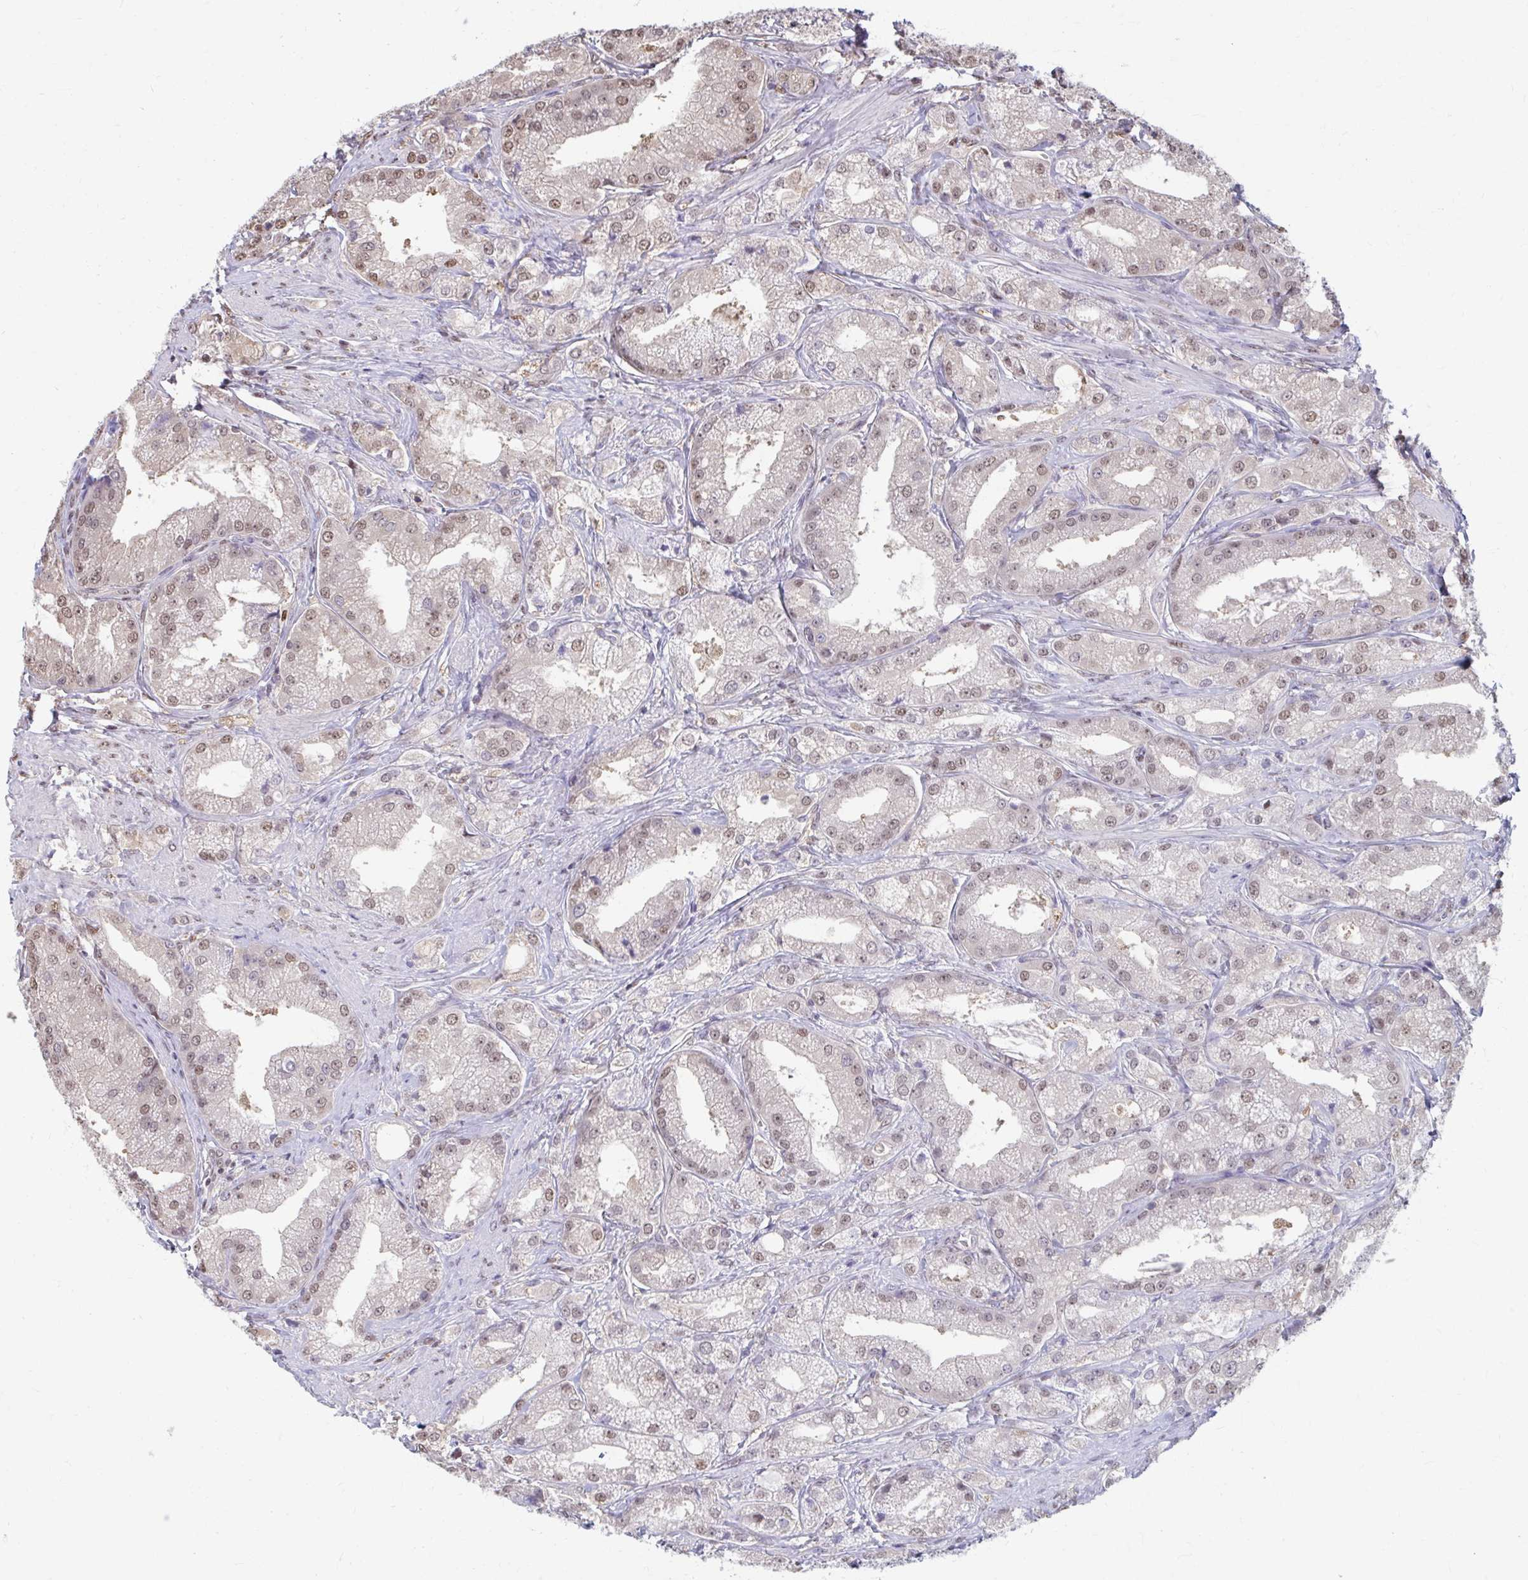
{"staining": {"intensity": "weak", "quantity": "25%-75%", "location": "nuclear"}, "tissue": "prostate cancer", "cell_type": "Tumor cells", "image_type": "cancer", "snomed": [{"axis": "morphology", "description": "Adenocarcinoma, High grade"}, {"axis": "topography", "description": "Prostate"}], "caption": "Prostate cancer (high-grade adenocarcinoma) tissue reveals weak nuclear positivity in approximately 25%-75% of tumor cells (Stains: DAB in brown, nuclei in blue, Microscopy: brightfield microscopy at high magnification).", "gene": "ING4", "patient": {"sex": "male", "age": 61}}